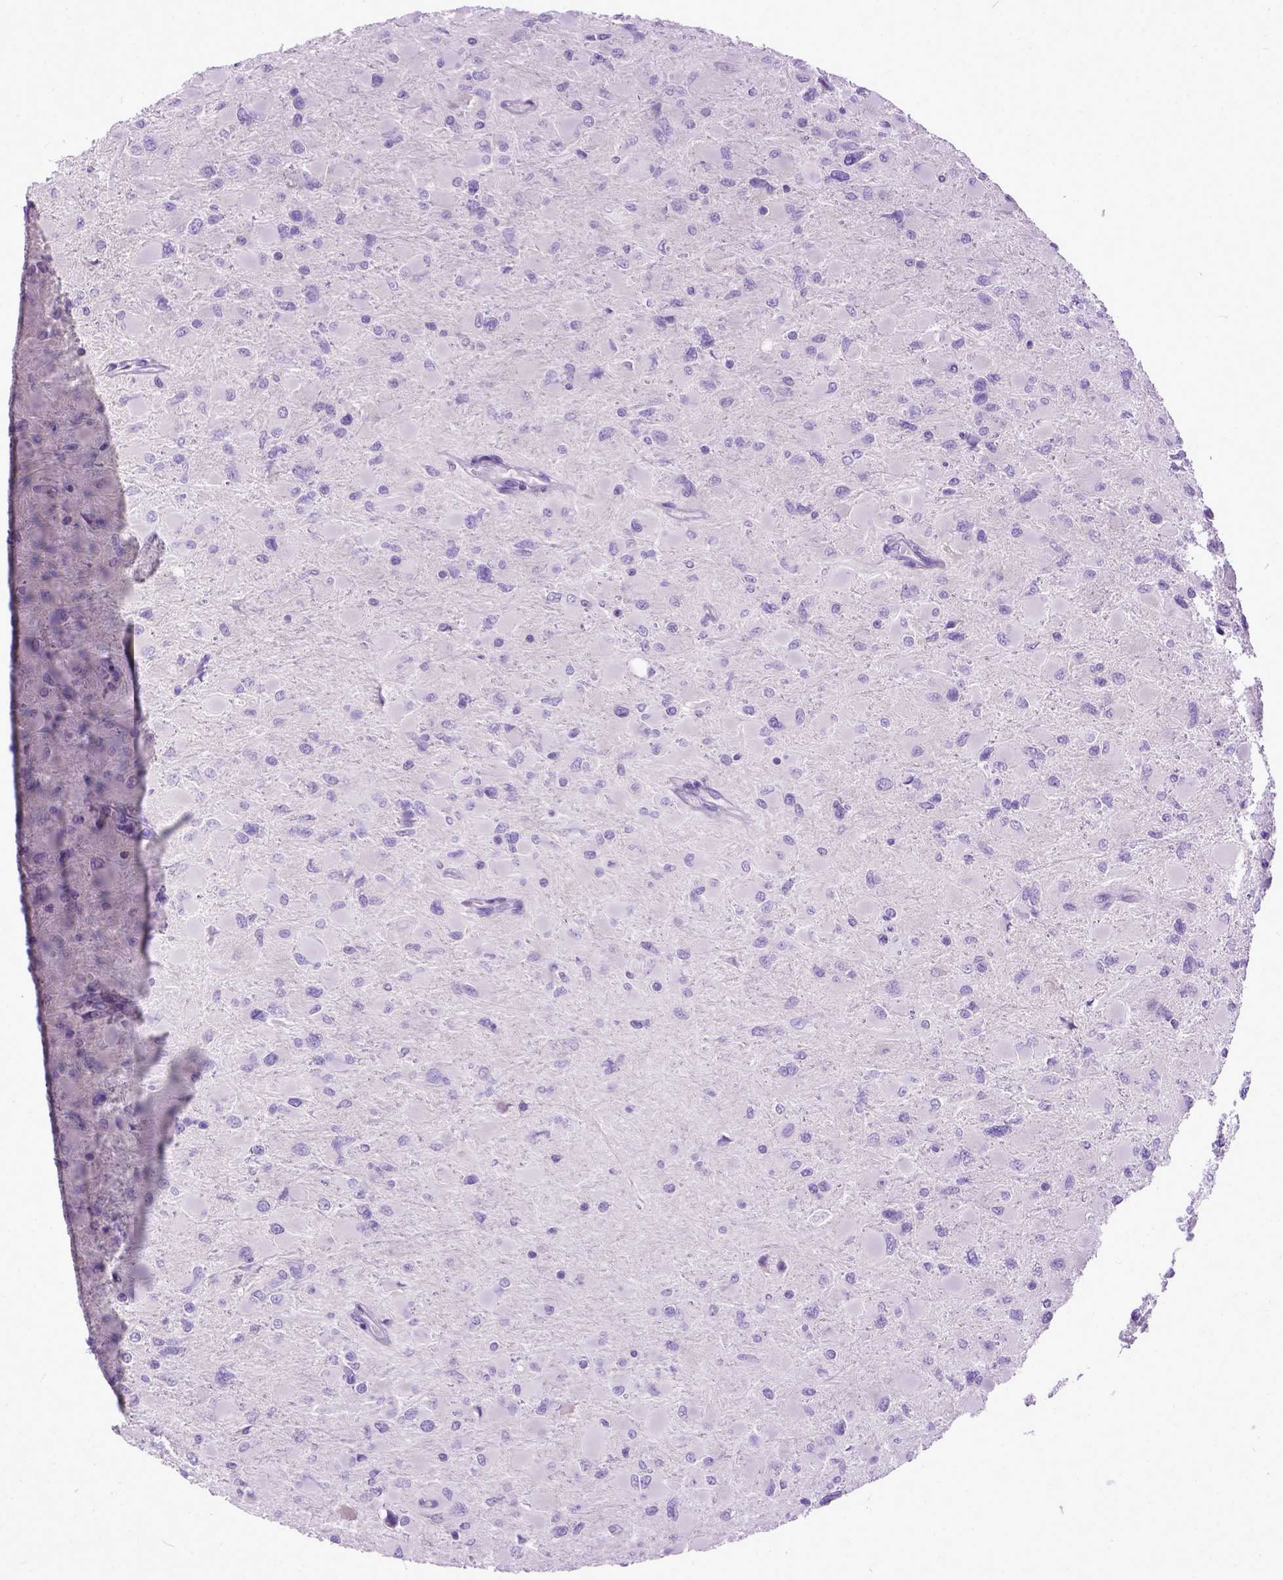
{"staining": {"intensity": "negative", "quantity": "none", "location": "none"}, "tissue": "glioma", "cell_type": "Tumor cells", "image_type": "cancer", "snomed": [{"axis": "morphology", "description": "Glioma, malignant, High grade"}, {"axis": "topography", "description": "Cerebral cortex"}], "caption": "This is an immunohistochemistry (IHC) photomicrograph of glioma. There is no staining in tumor cells.", "gene": "PLK5", "patient": {"sex": "female", "age": 36}}